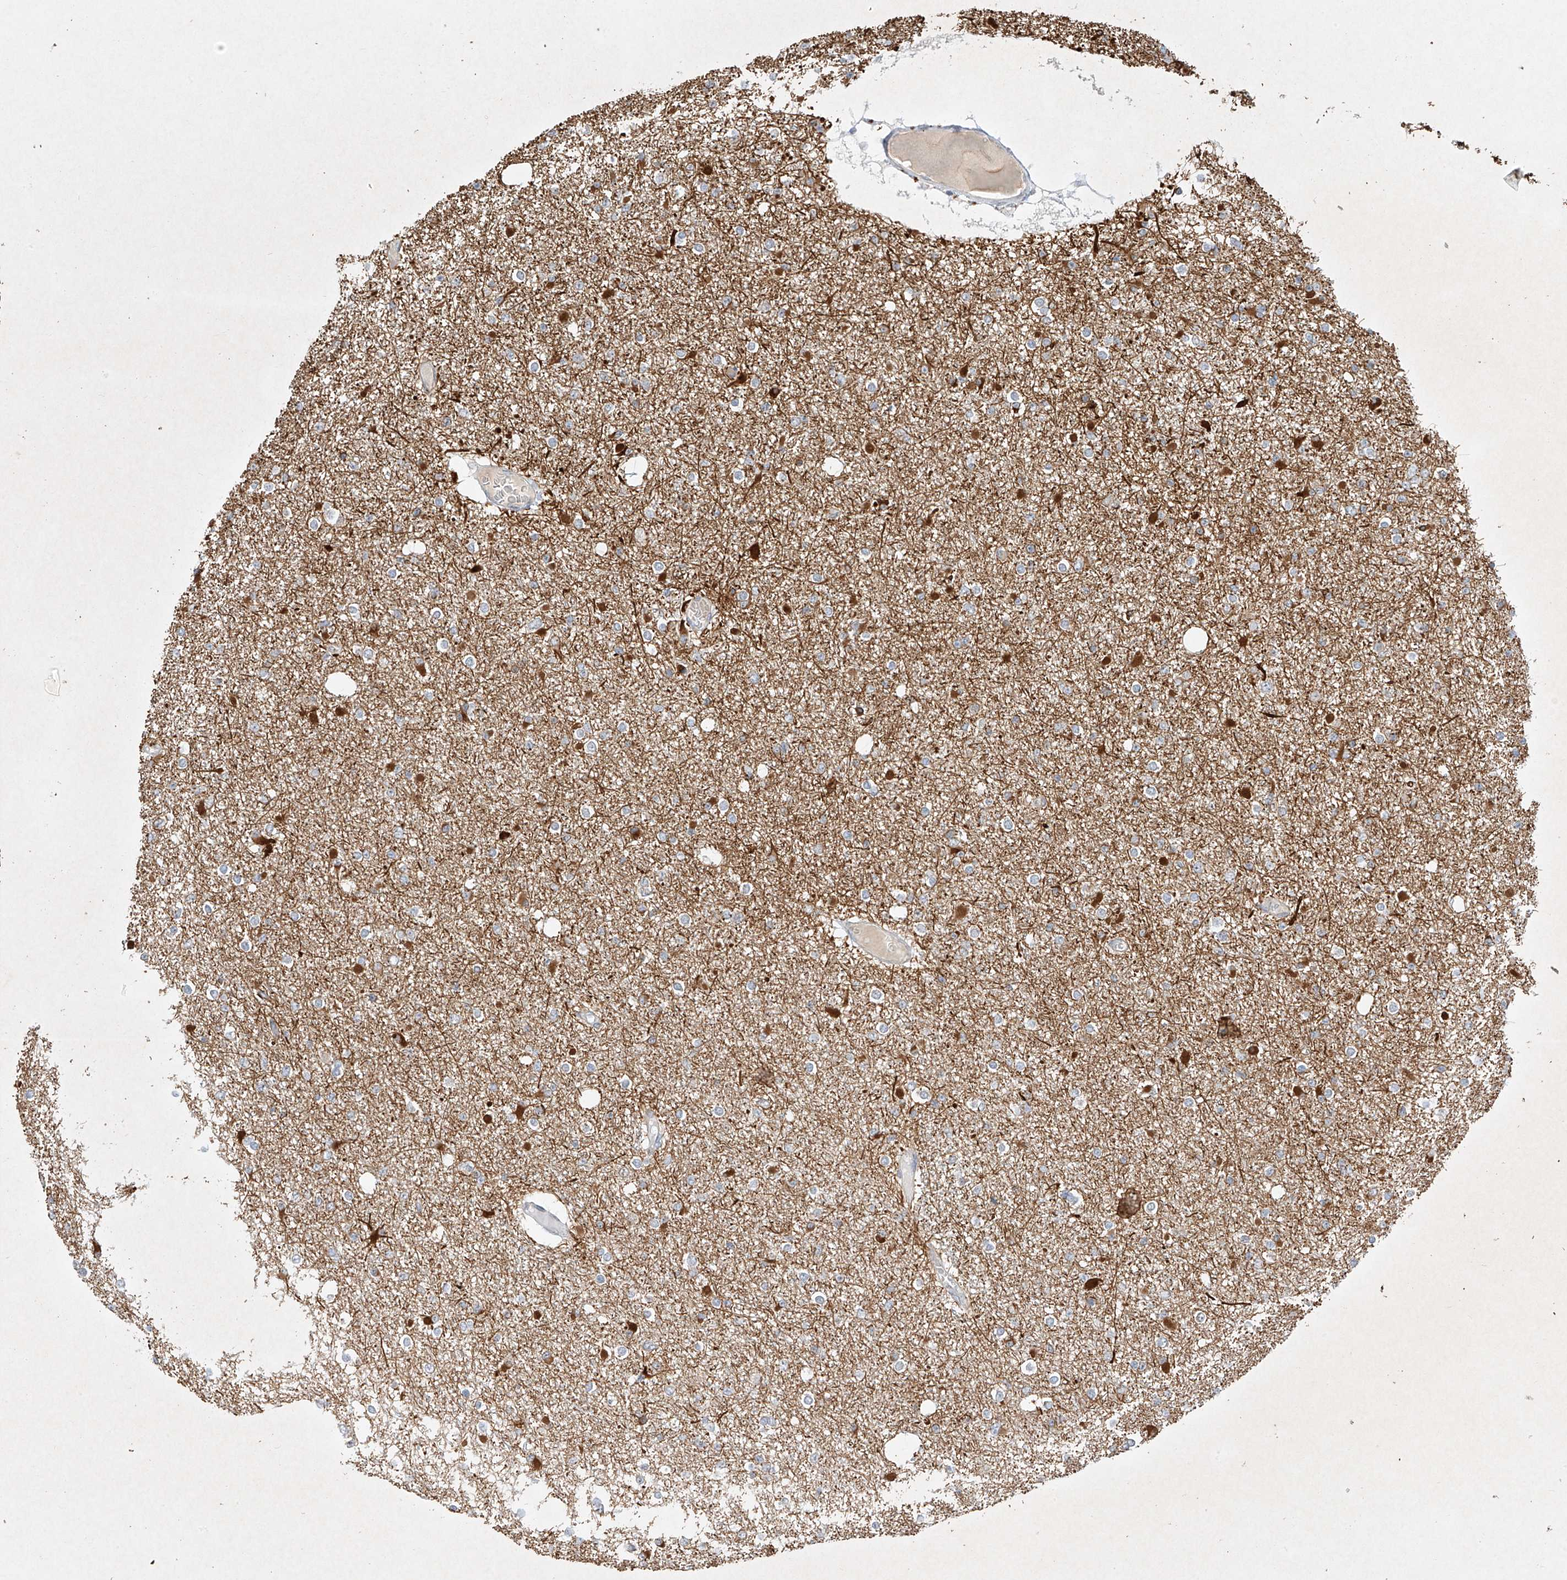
{"staining": {"intensity": "negative", "quantity": "none", "location": "none"}, "tissue": "glioma", "cell_type": "Tumor cells", "image_type": "cancer", "snomed": [{"axis": "morphology", "description": "Glioma, malignant, Low grade"}, {"axis": "topography", "description": "Brain"}], "caption": "Tumor cells are negative for brown protein staining in glioma.", "gene": "TASP1", "patient": {"sex": "female", "age": 22}}